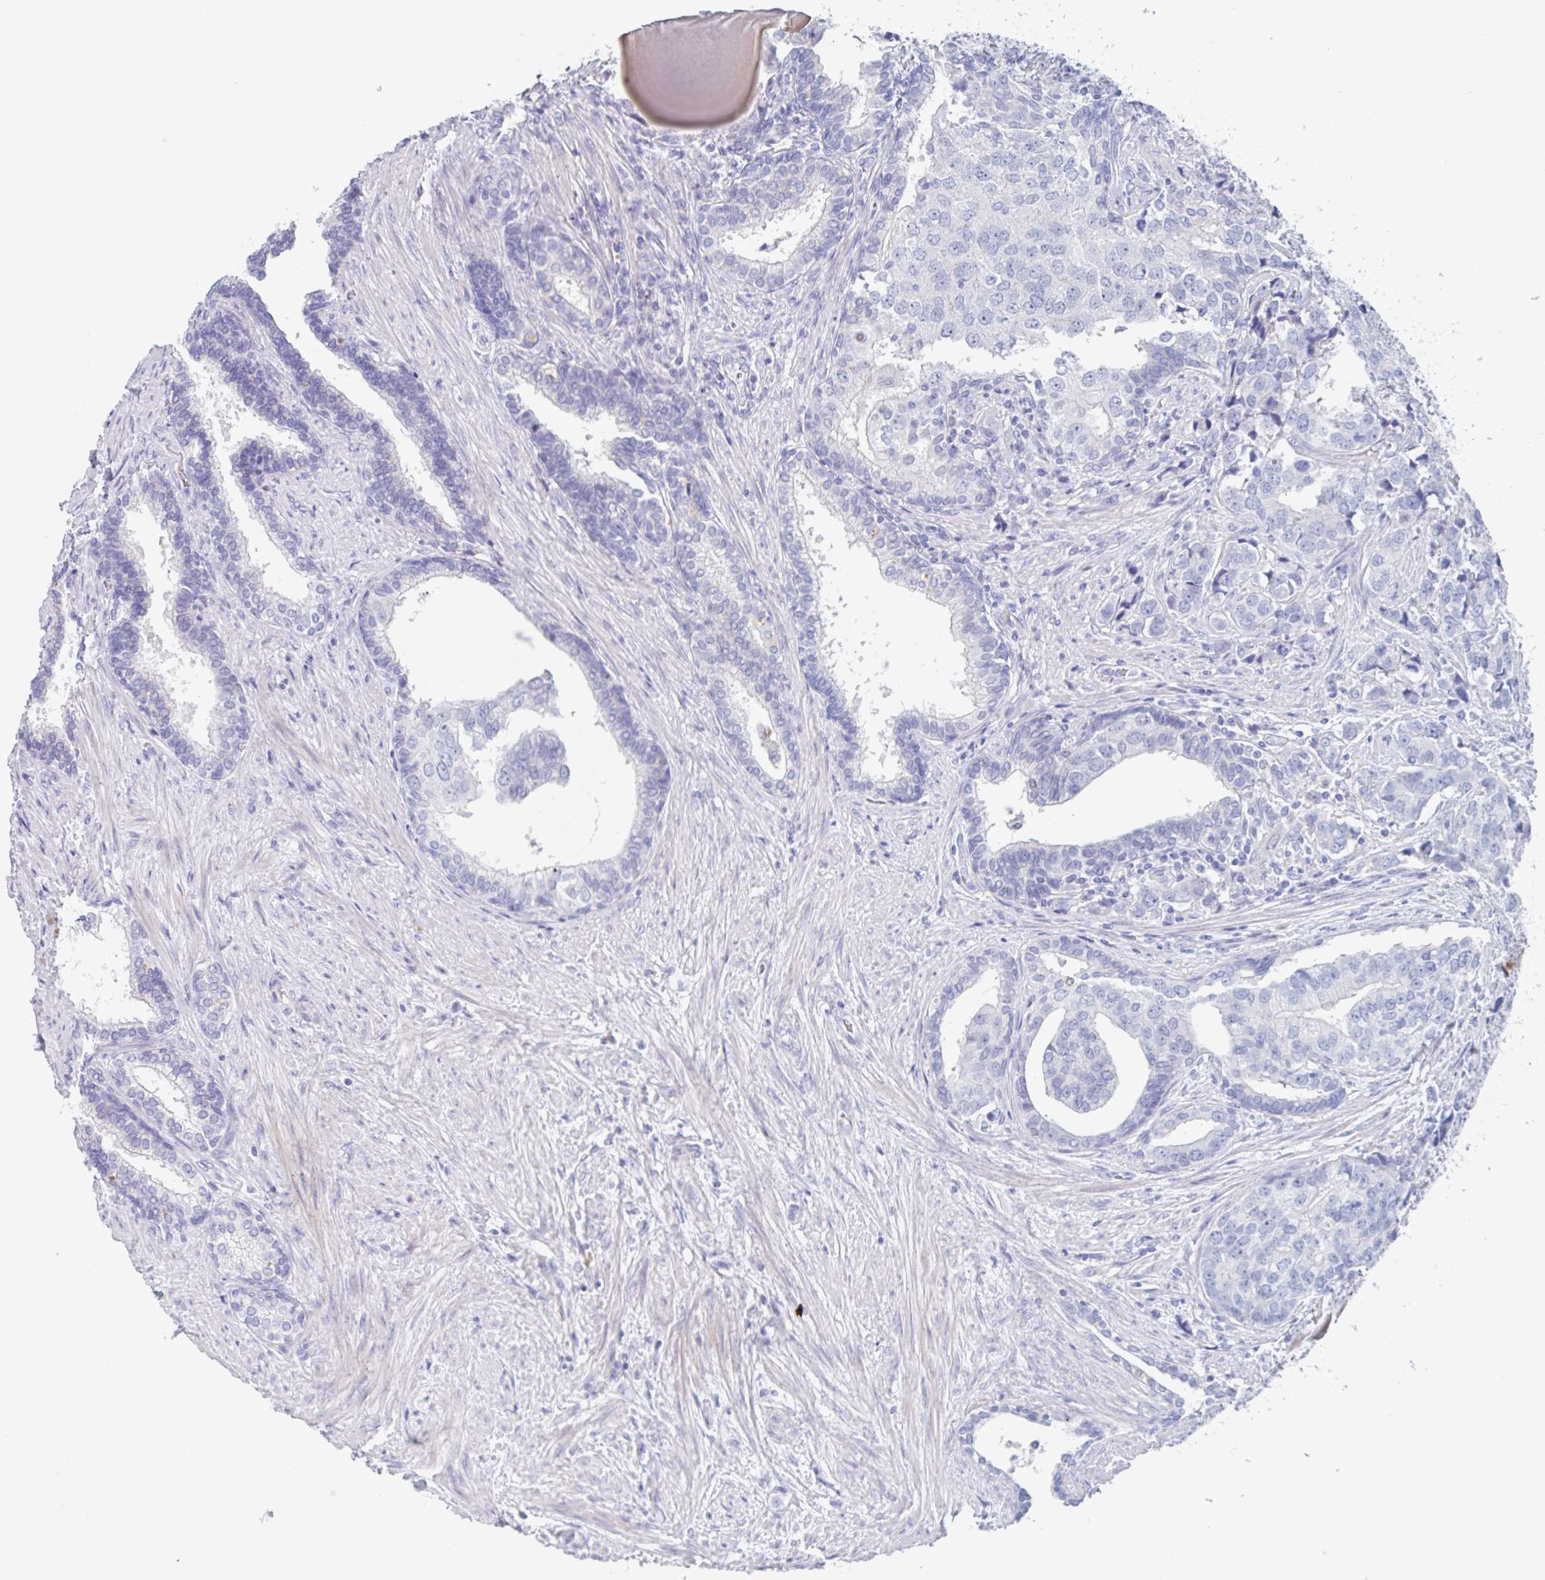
{"staining": {"intensity": "negative", "quantity": "none", "location": "none"}, "tissue": "prostate cancer", "cell_type": "Tumor cells", "image_type": "cancer", "snomed": [{"axis": "morphology", "description": "Adenocarcinoma, High grade"}, {"axis": "topography", "description": "Prostate"}], "caption": "Immunohistochemical staining of human prostate cancer reveals no significant positivity in tumor cells.", "gene": "NOXRED1", "patient": {"sex": "male", "age": 68}}